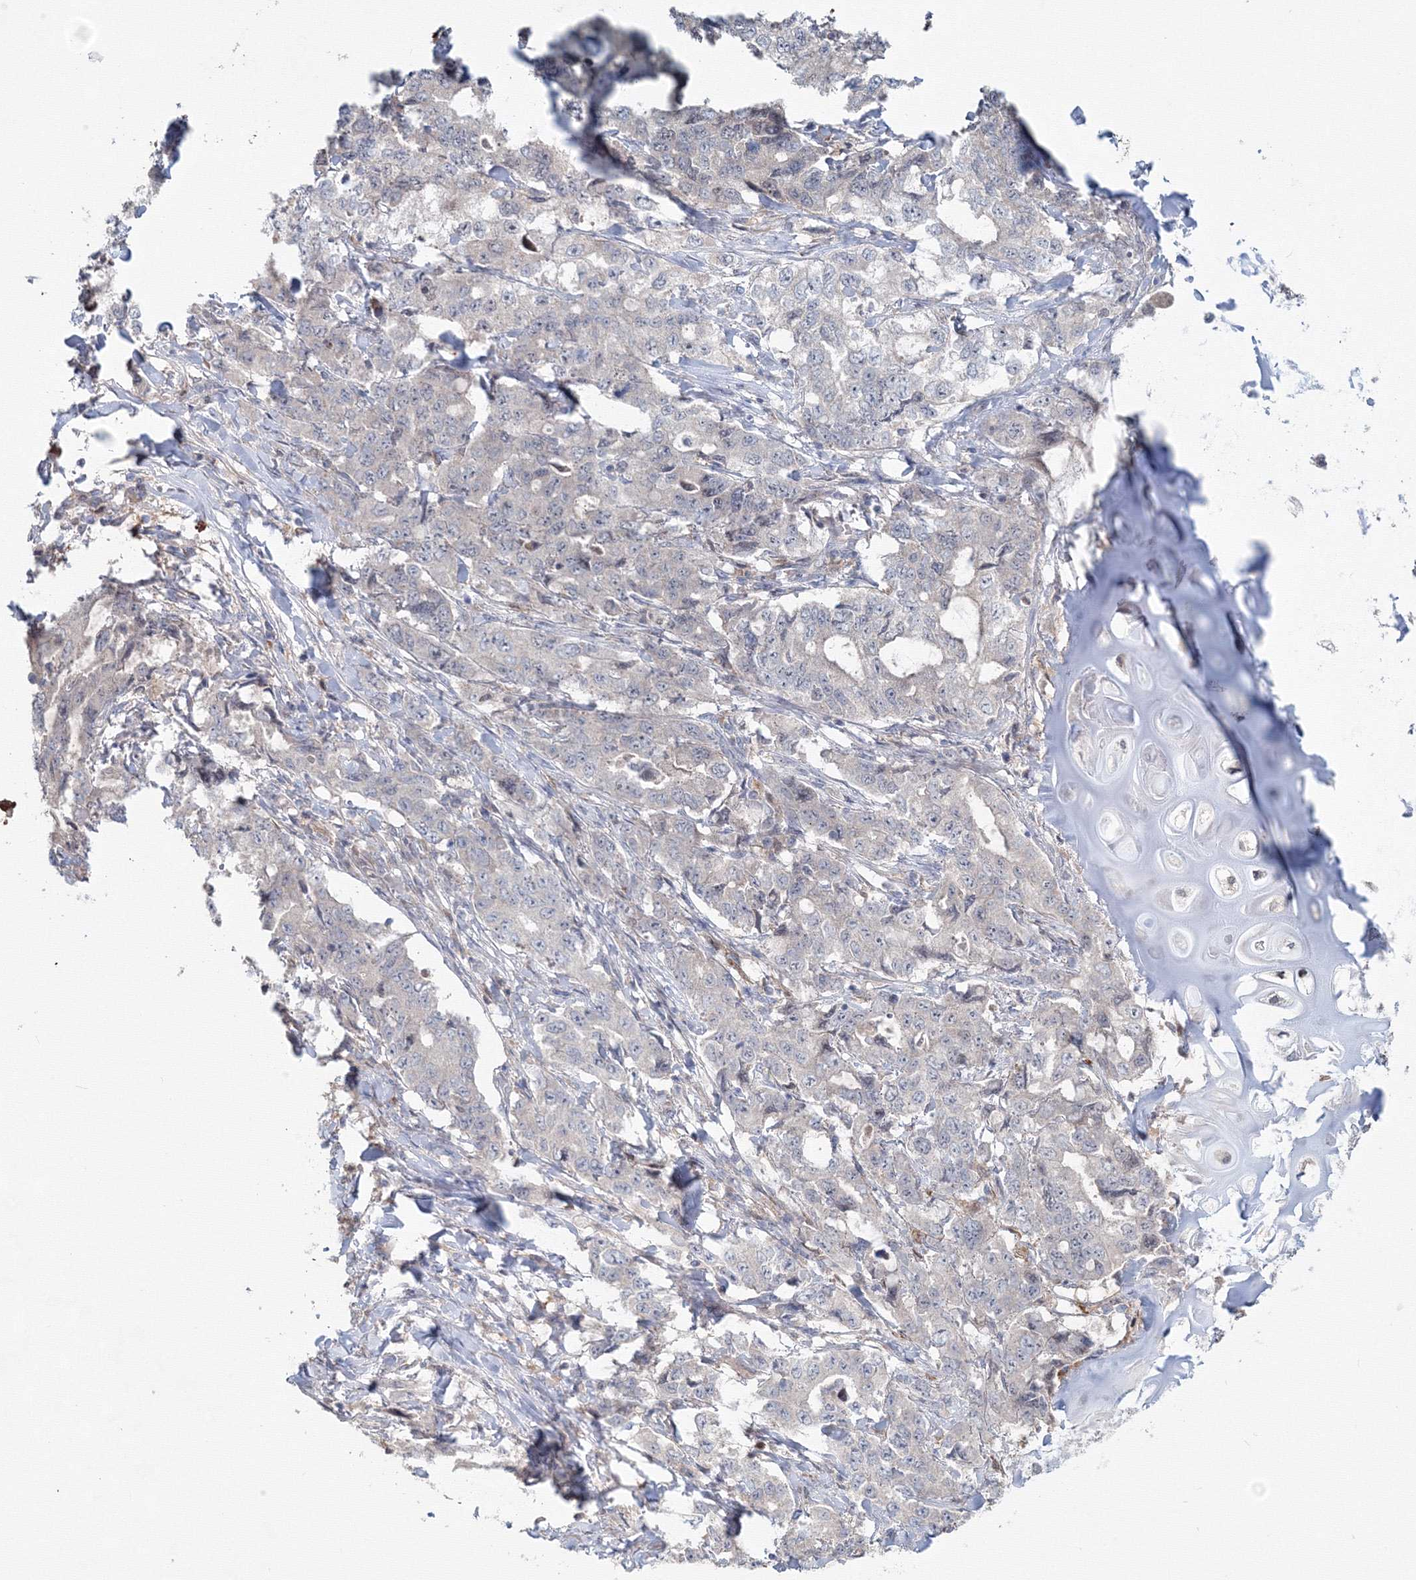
{"staining": {"intensity": "negative", "quantity": "none", "location": "none"}, "tissue": "lung cancer", "cell_type": "Tumor cells", "image_type": "cancer", "snomed": [{"axis": "morphology", "description": "Adenocarcinoma, NOS"}, {"axis": "topography", "description": "Lung"}], "caption": "An IHC micrograph of lung cancer (adenocarcinoma) is shown. There is no staining in tumor cells of lung cancer (adenocarcinoma).", "gene": "MKRN2", "patient": {"sex": "female", "age": 51}}